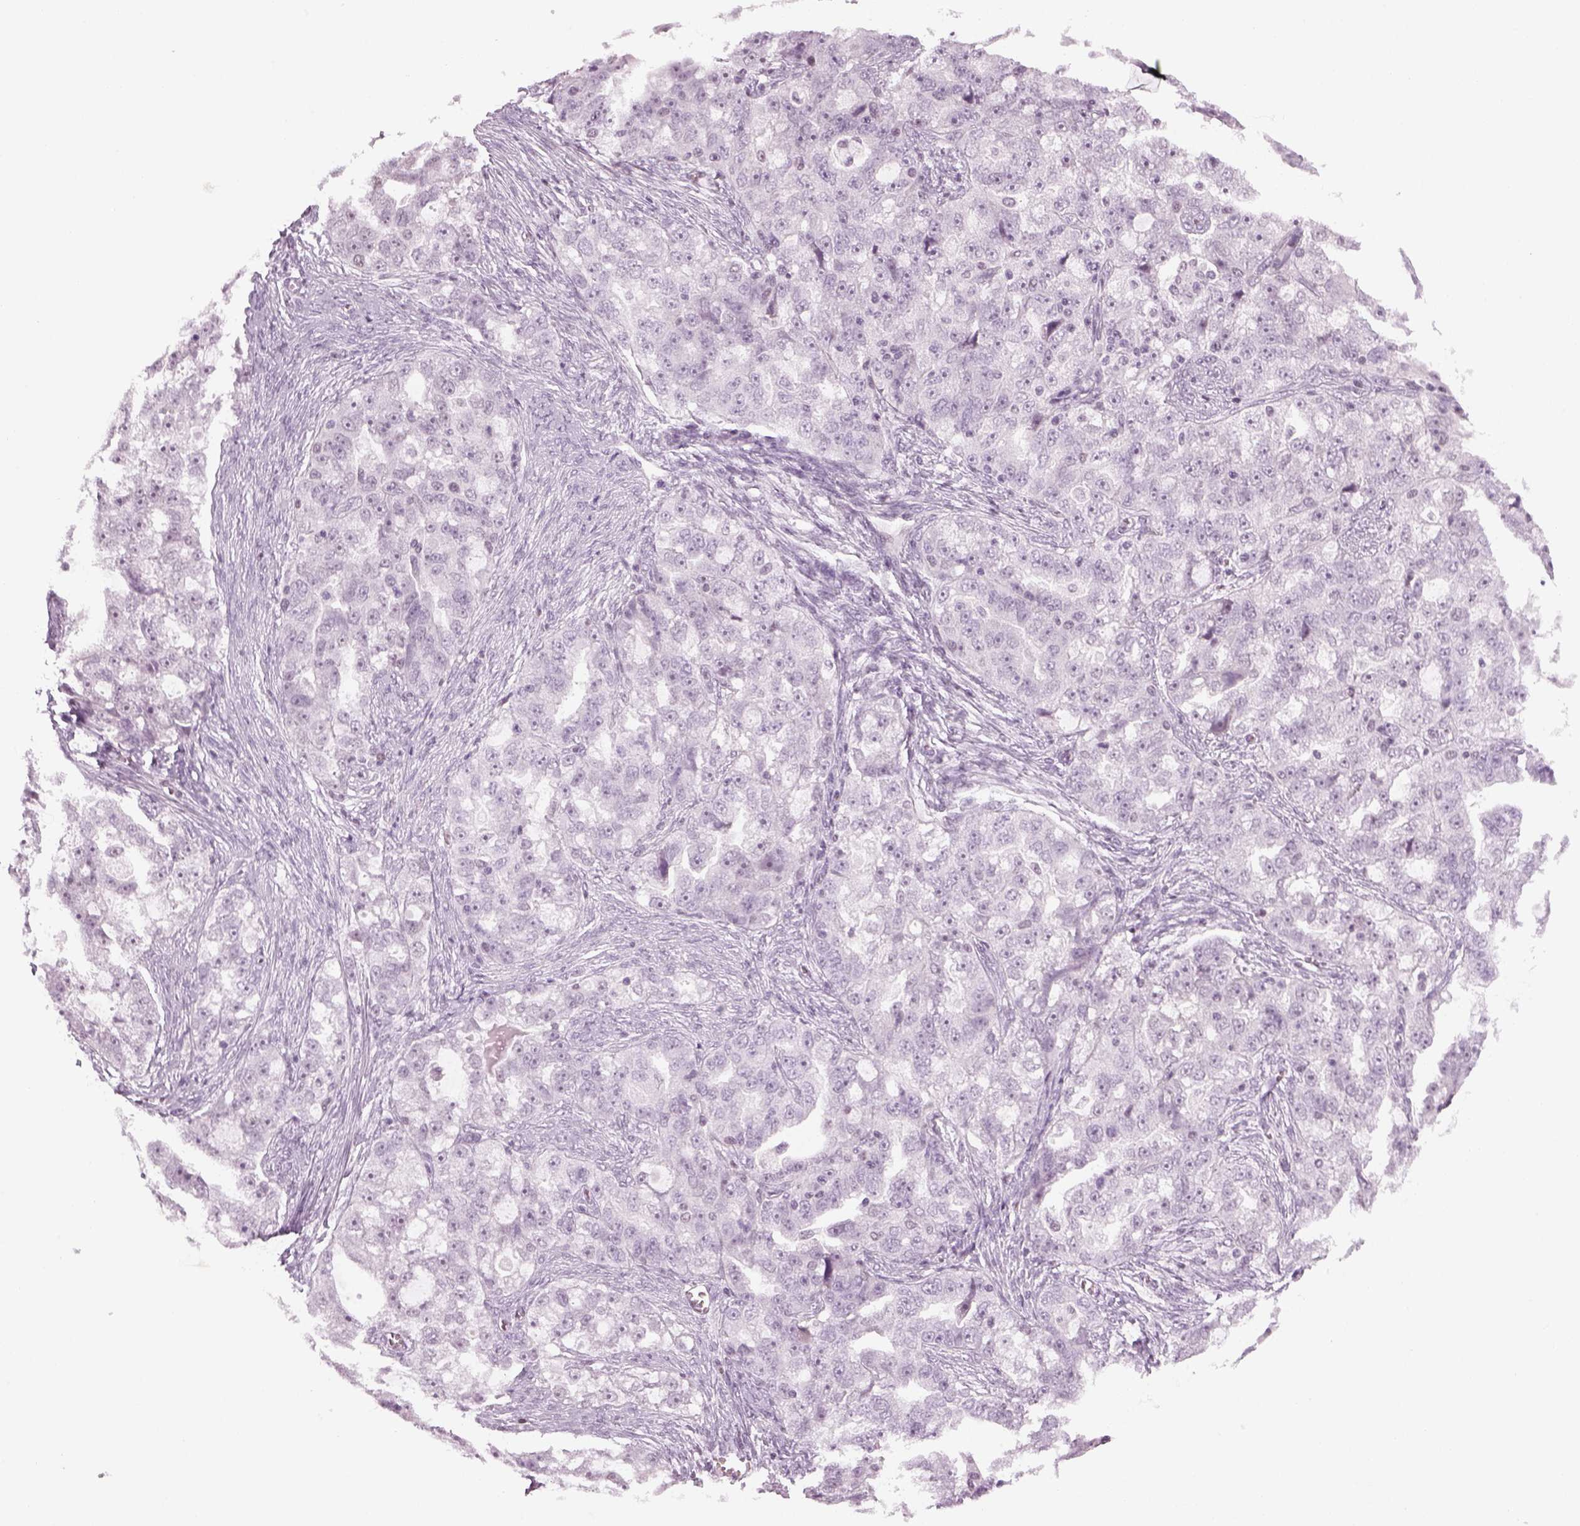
{"staining": {"intensity": "negative", "quantity": "none", "location": "none"}, "tissue": "ovarian cancer", "cell_type": "Tumor cells", "image_type": "cancer", "snomed": [{"axis": "morphology", "description": "Cystadenocarcinoma, serous, NOS"}, {"axis": "topography", "description": "Ovary"}], "caption": "Tumor cells are negative for protein expression in human serous cystadenocarcinoma (ovarian). (Stains: DAB (3,3'-diaminobenzidine) IHC with hematoxylin counter stain, Microscopy: brightfield microscopy at high magnification).", "gene": "KCNG2", "patient": {"sex": "female", "age": 51}}